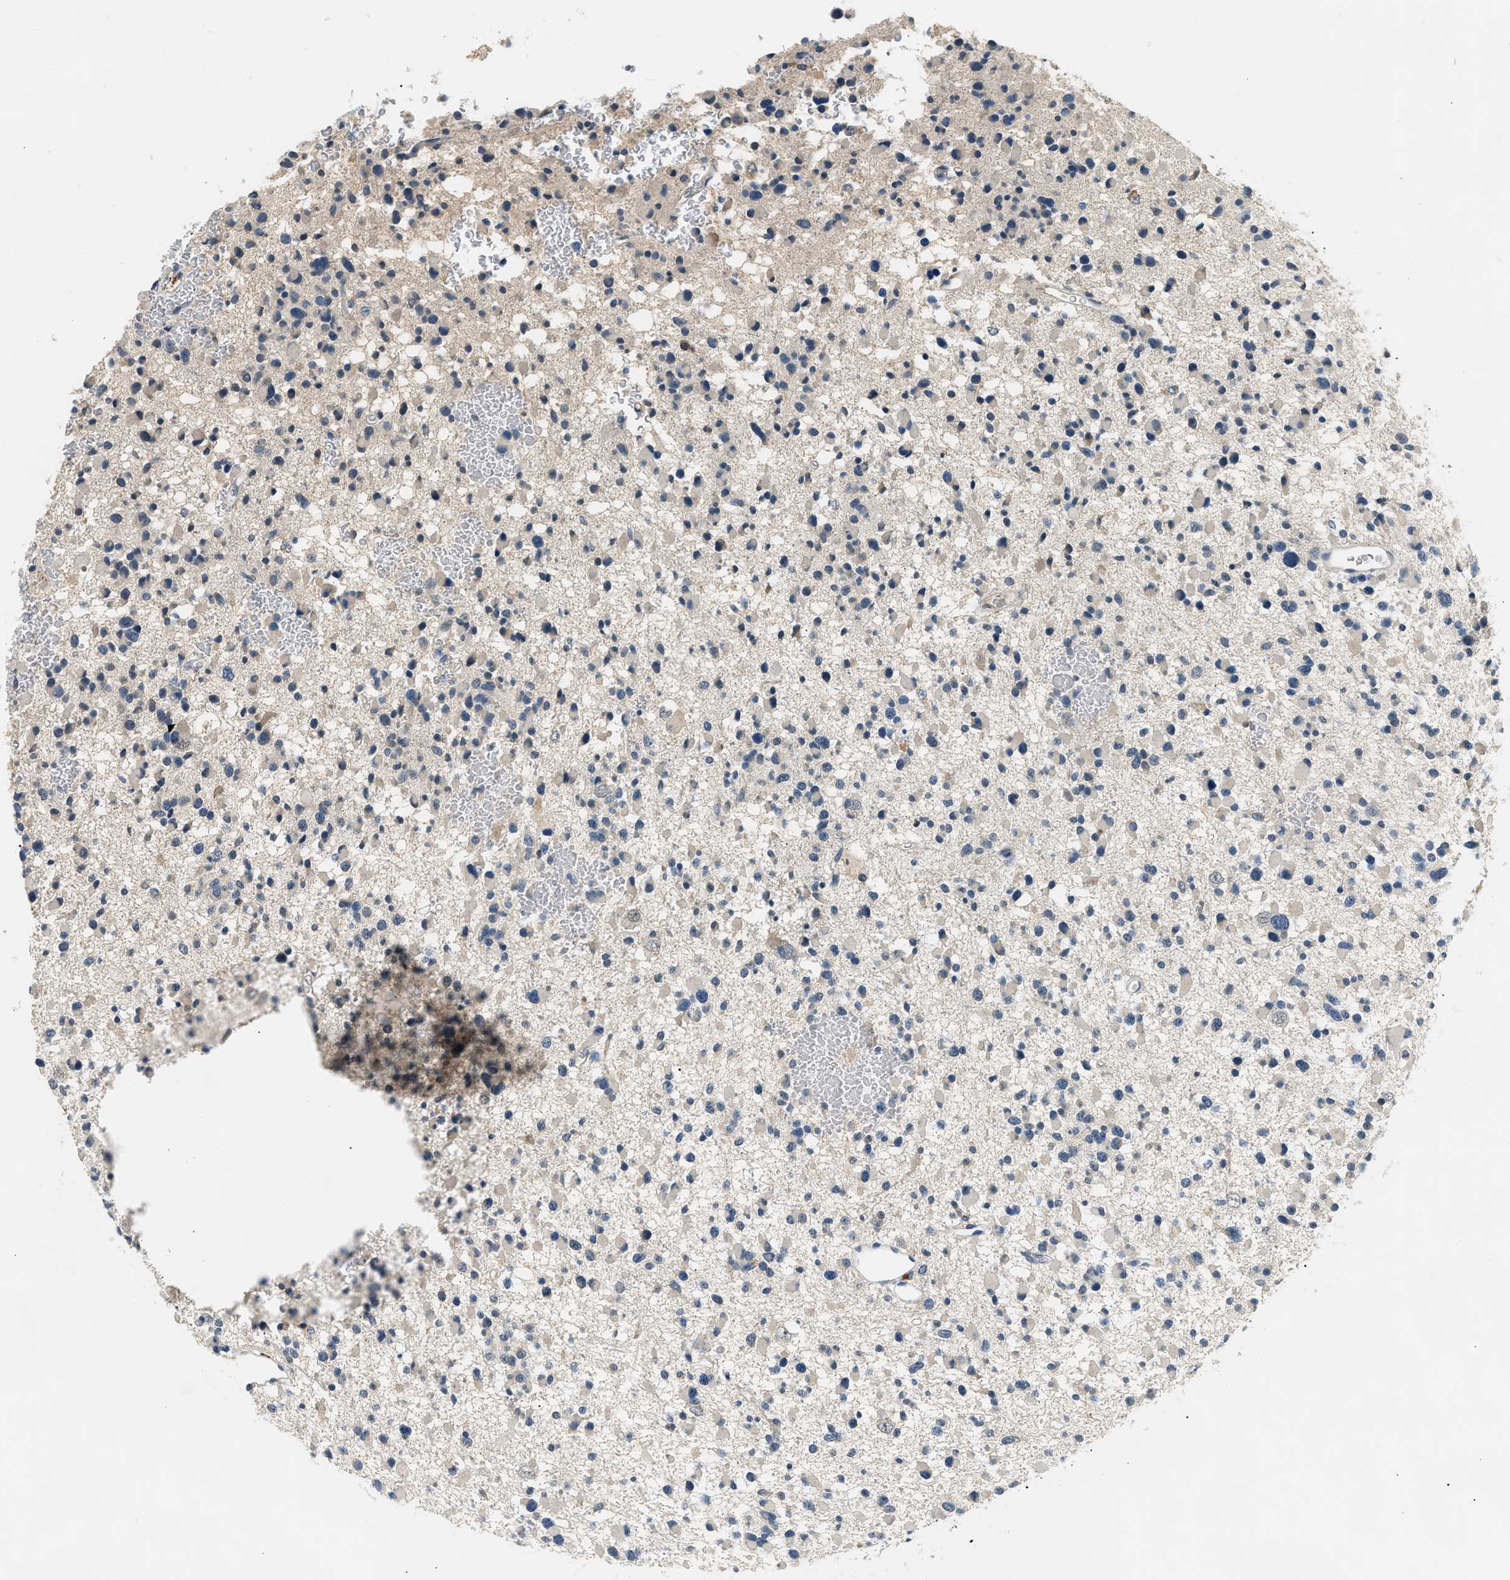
{"staining": {"intensity": "negative", "quantity": "none", "location": "none"}, "tissue": "glioma", "cell_type": "Tumor cells", "image_type": "cancer", "snomed": [{"axis": "morphology", "description": "Glioma, malignant, Low grade"}, {"axis": "topography", "description": "Brain"}], "caption": "Malignant glioma (low-grade) was stained to show a protein in brown. There is no significant staining in tumor cells.", "gene": "INHA", "patient": {"sex": "female", "age": 22}}